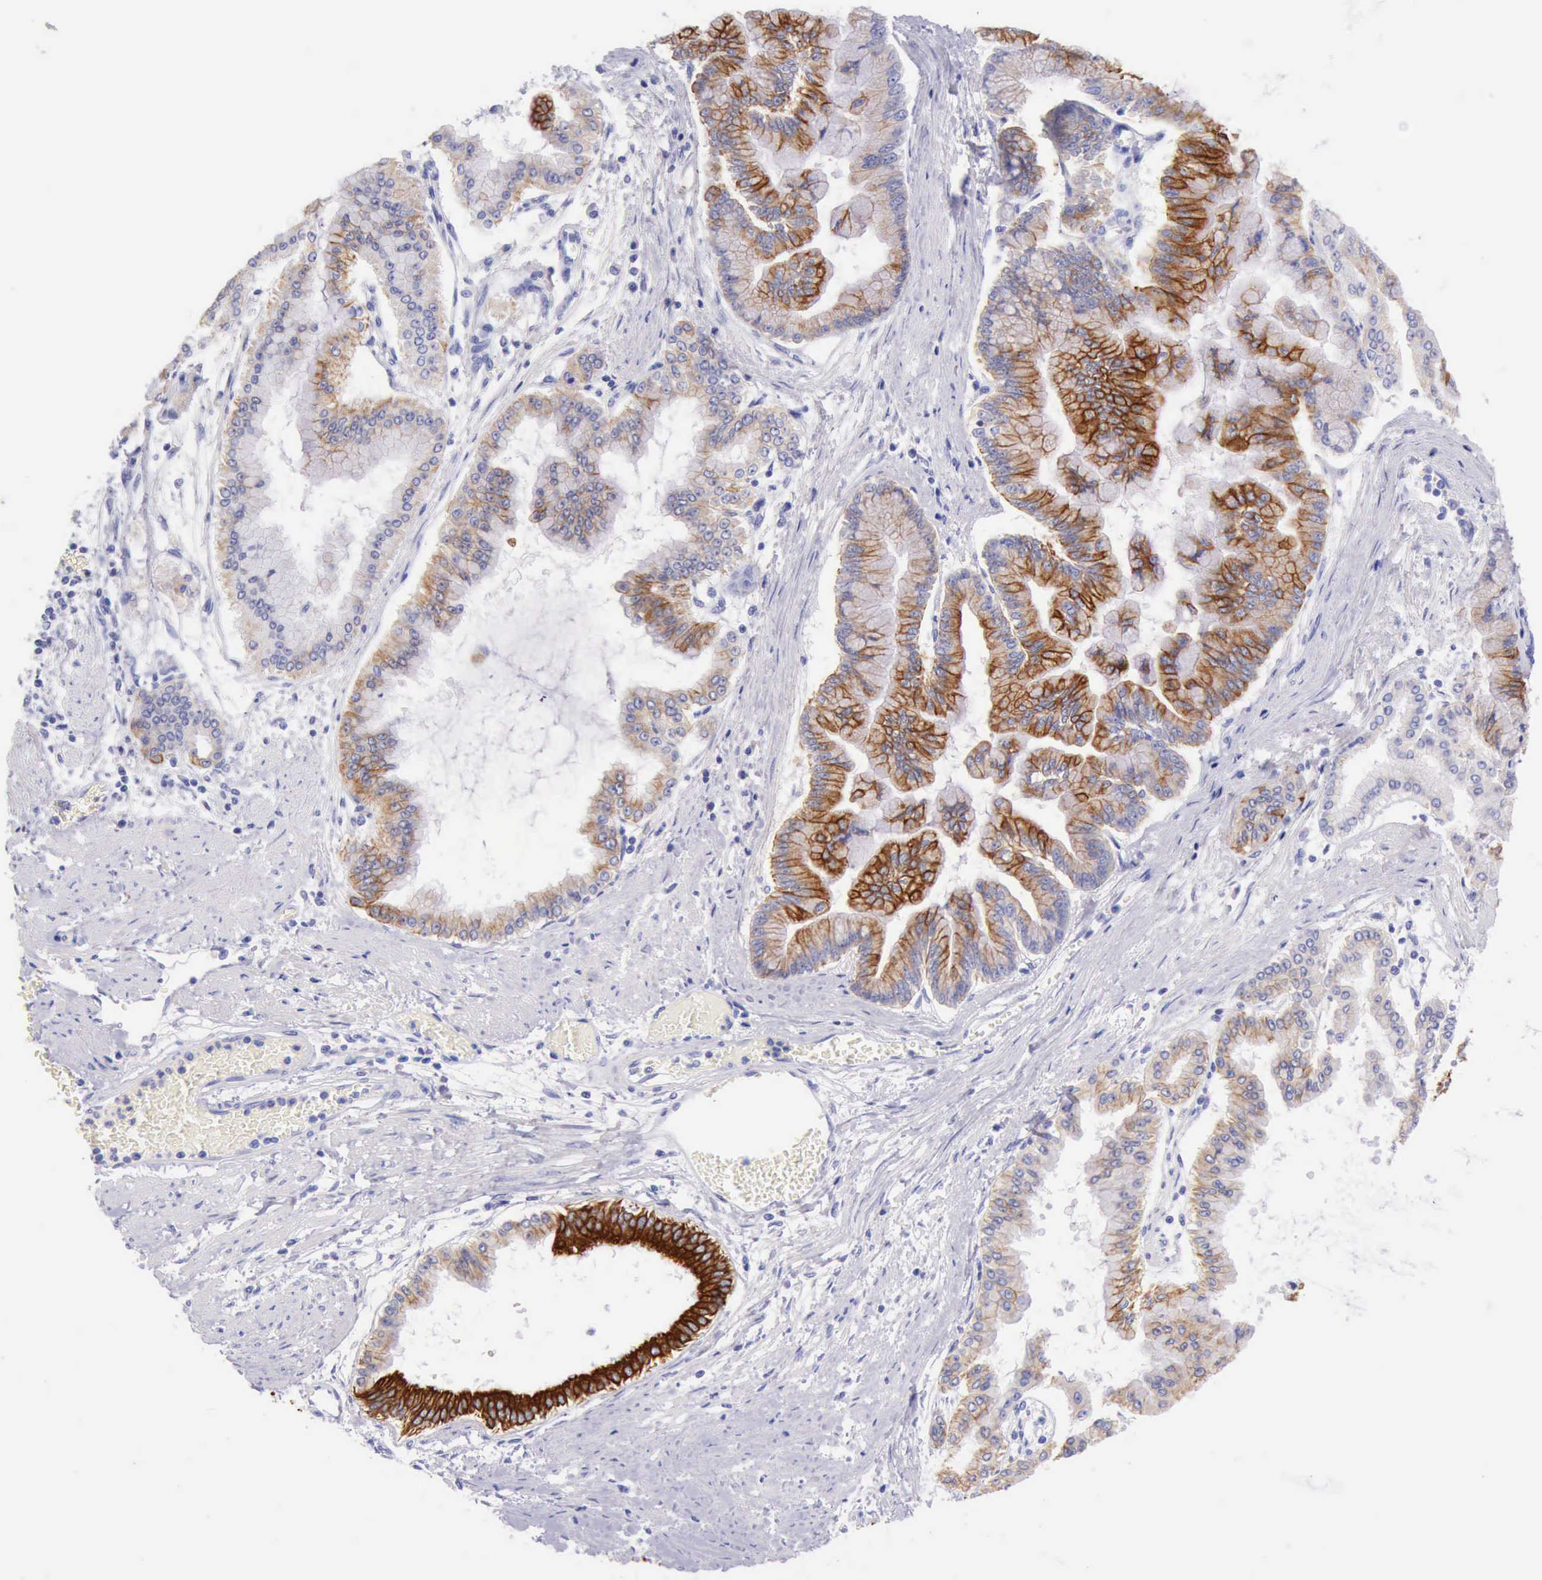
{"staining": {"intensity": "moderate", "quantity": ">75%", "location": "cytoplasmic/membranous"}, "tissue": "liver cancer", "cell_type": "Tumor cells", "image_type": "cancer", "snomed": [{"axis": "morphology", "description": "Cholangiocarcinoma"}, {"axis": "topography", "description": "Liver"}], "caption": "Approximately >75% of tumor cells in cholangiocarcinoma (liver) demonstrate moderate cytoplasmic/membranous protein positivity as visualized by brown immunohistochemical staining.", "gene": "KRT8", "patient": {"sex": "female", "age": 79}}